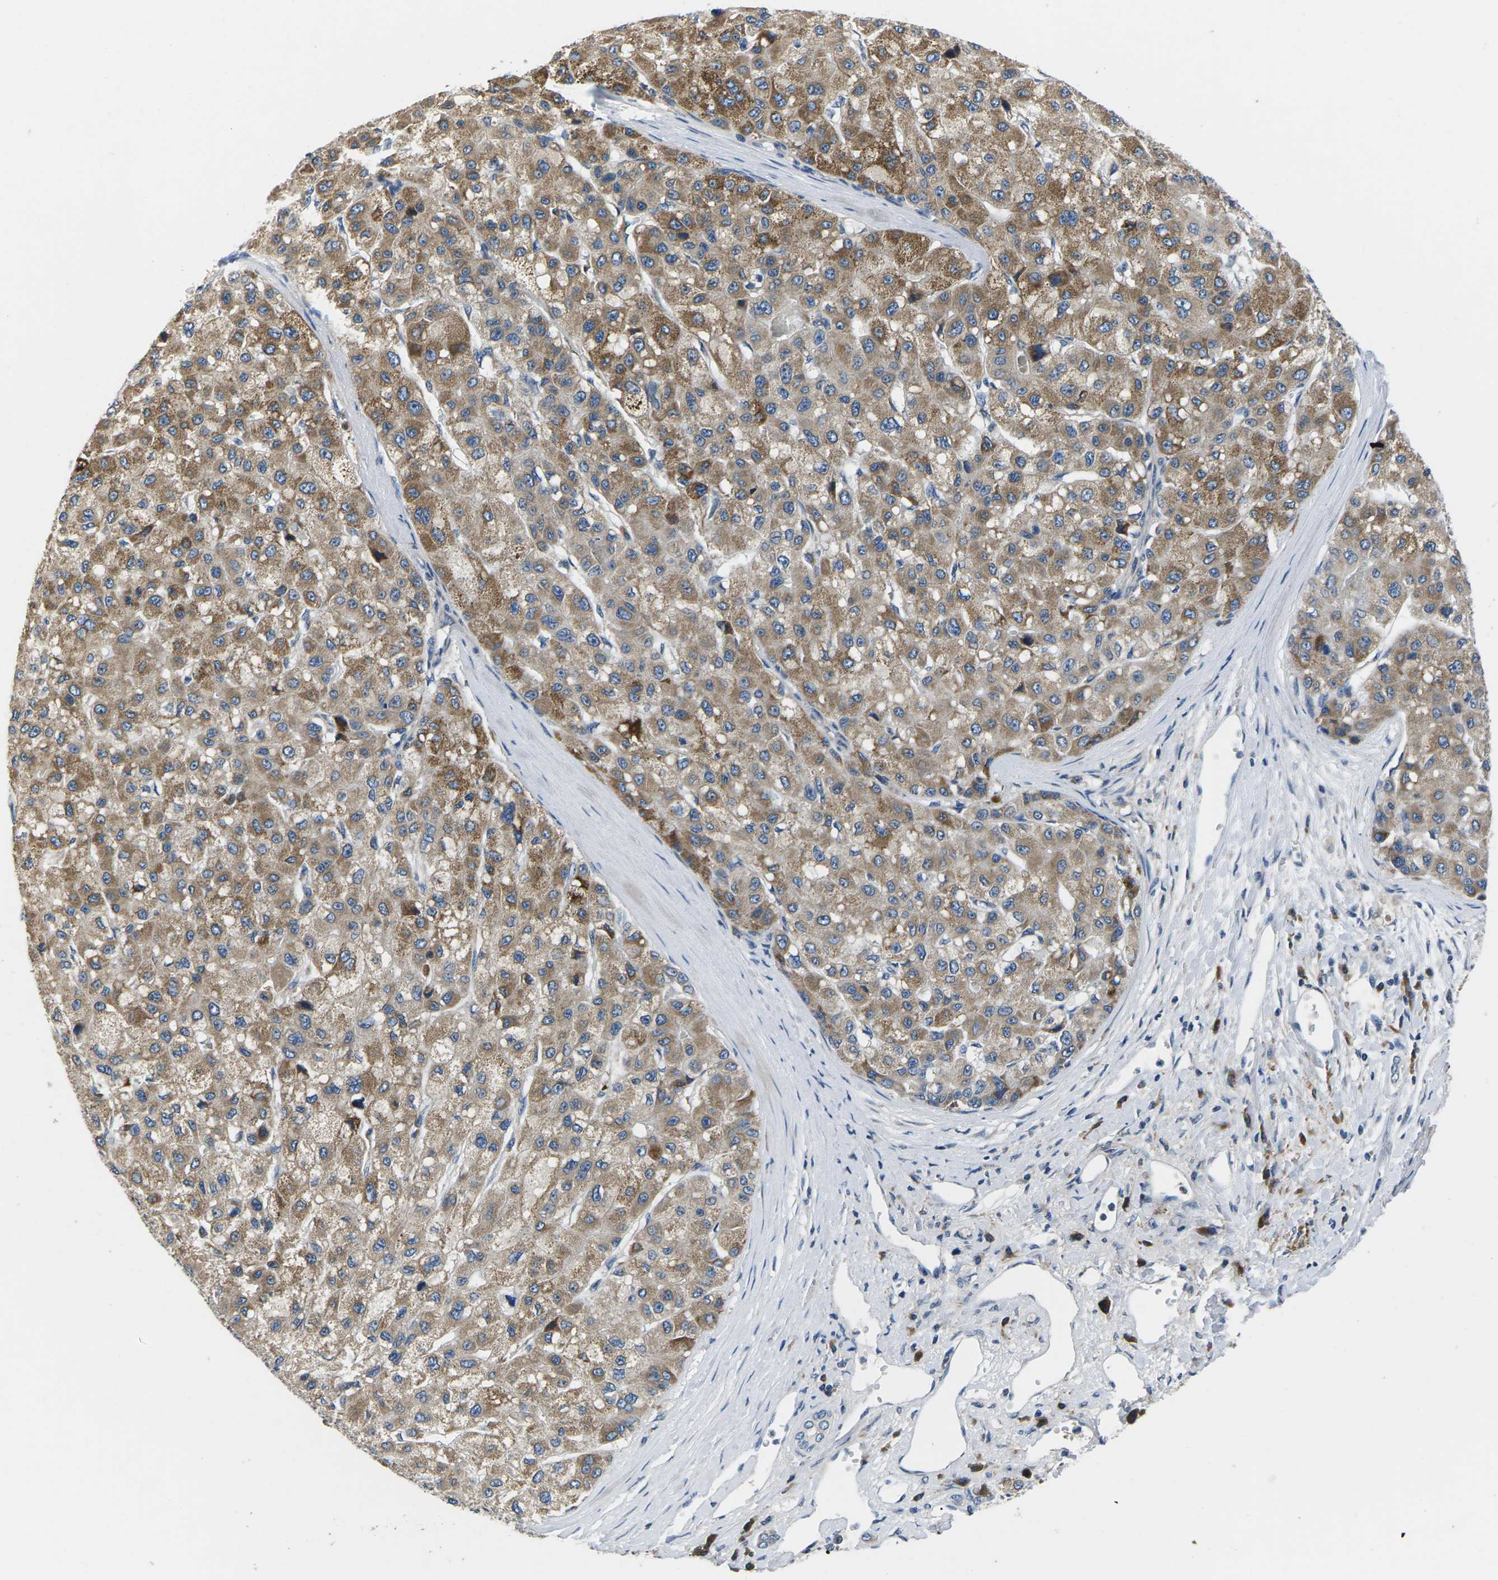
{"staining": {"intensity": "moderate", "quantity": ">75%", "location": "cytoplasmic/membranous"}, "tissue": "liver cancer", "cell_type": "Tumor cells", "image_type": "cancer", "snomed": [{"axis": "morphology", "description": "Carcinoma, Hepatocellular, NOS"}, {"axis": "topography", "description": "Liver"}], "caption": "Protein analysis of liver hepatocellular carcinoma tissue exhibits moderate cytoplasmic/membranous positivity in about >75% of tumor cells.", "gene": "ERGIC3", "patient": {"sex": "male", "age": 80}}